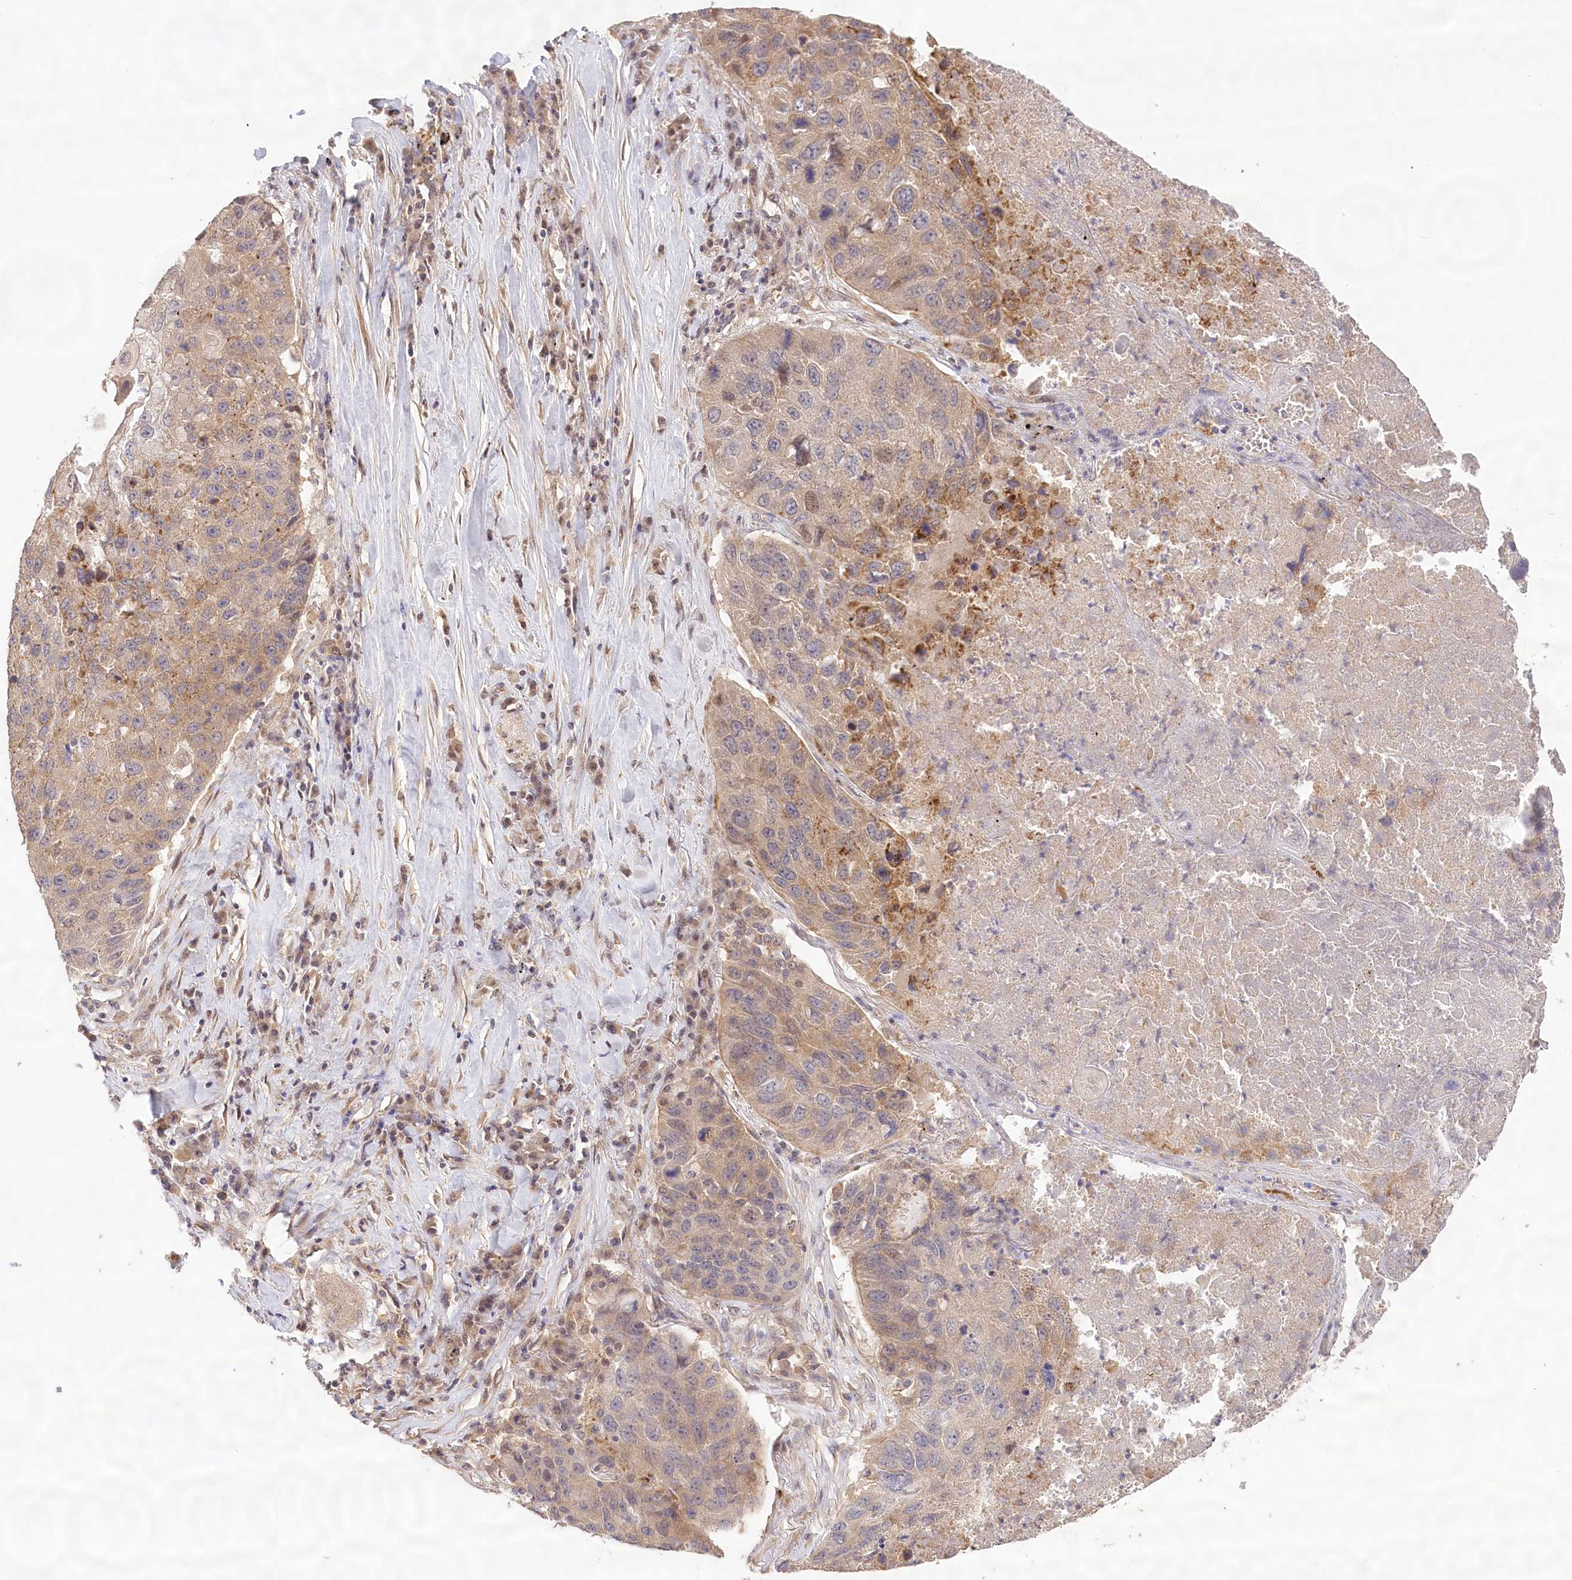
{"staining": {"intensity": "weak", "quantity": ">75%", "location": "cytoplasmic/membranous"}, "tissue": "lung cancer", "cell_type": "Tumor cells", "image_type": "cancer", "snomed": [{"axis": "morphology", "description": "Squamous cell carcinoma, NOS"}, {"axis": "topography", "description": "Lung"}], "caption": "Lung squamous cell carcinoma stained for a protein displays weak cytoplasmic/membranous positivity in tumor cells.", "gene": "LSS", "patient": {"sex": "male", "age": 61}}